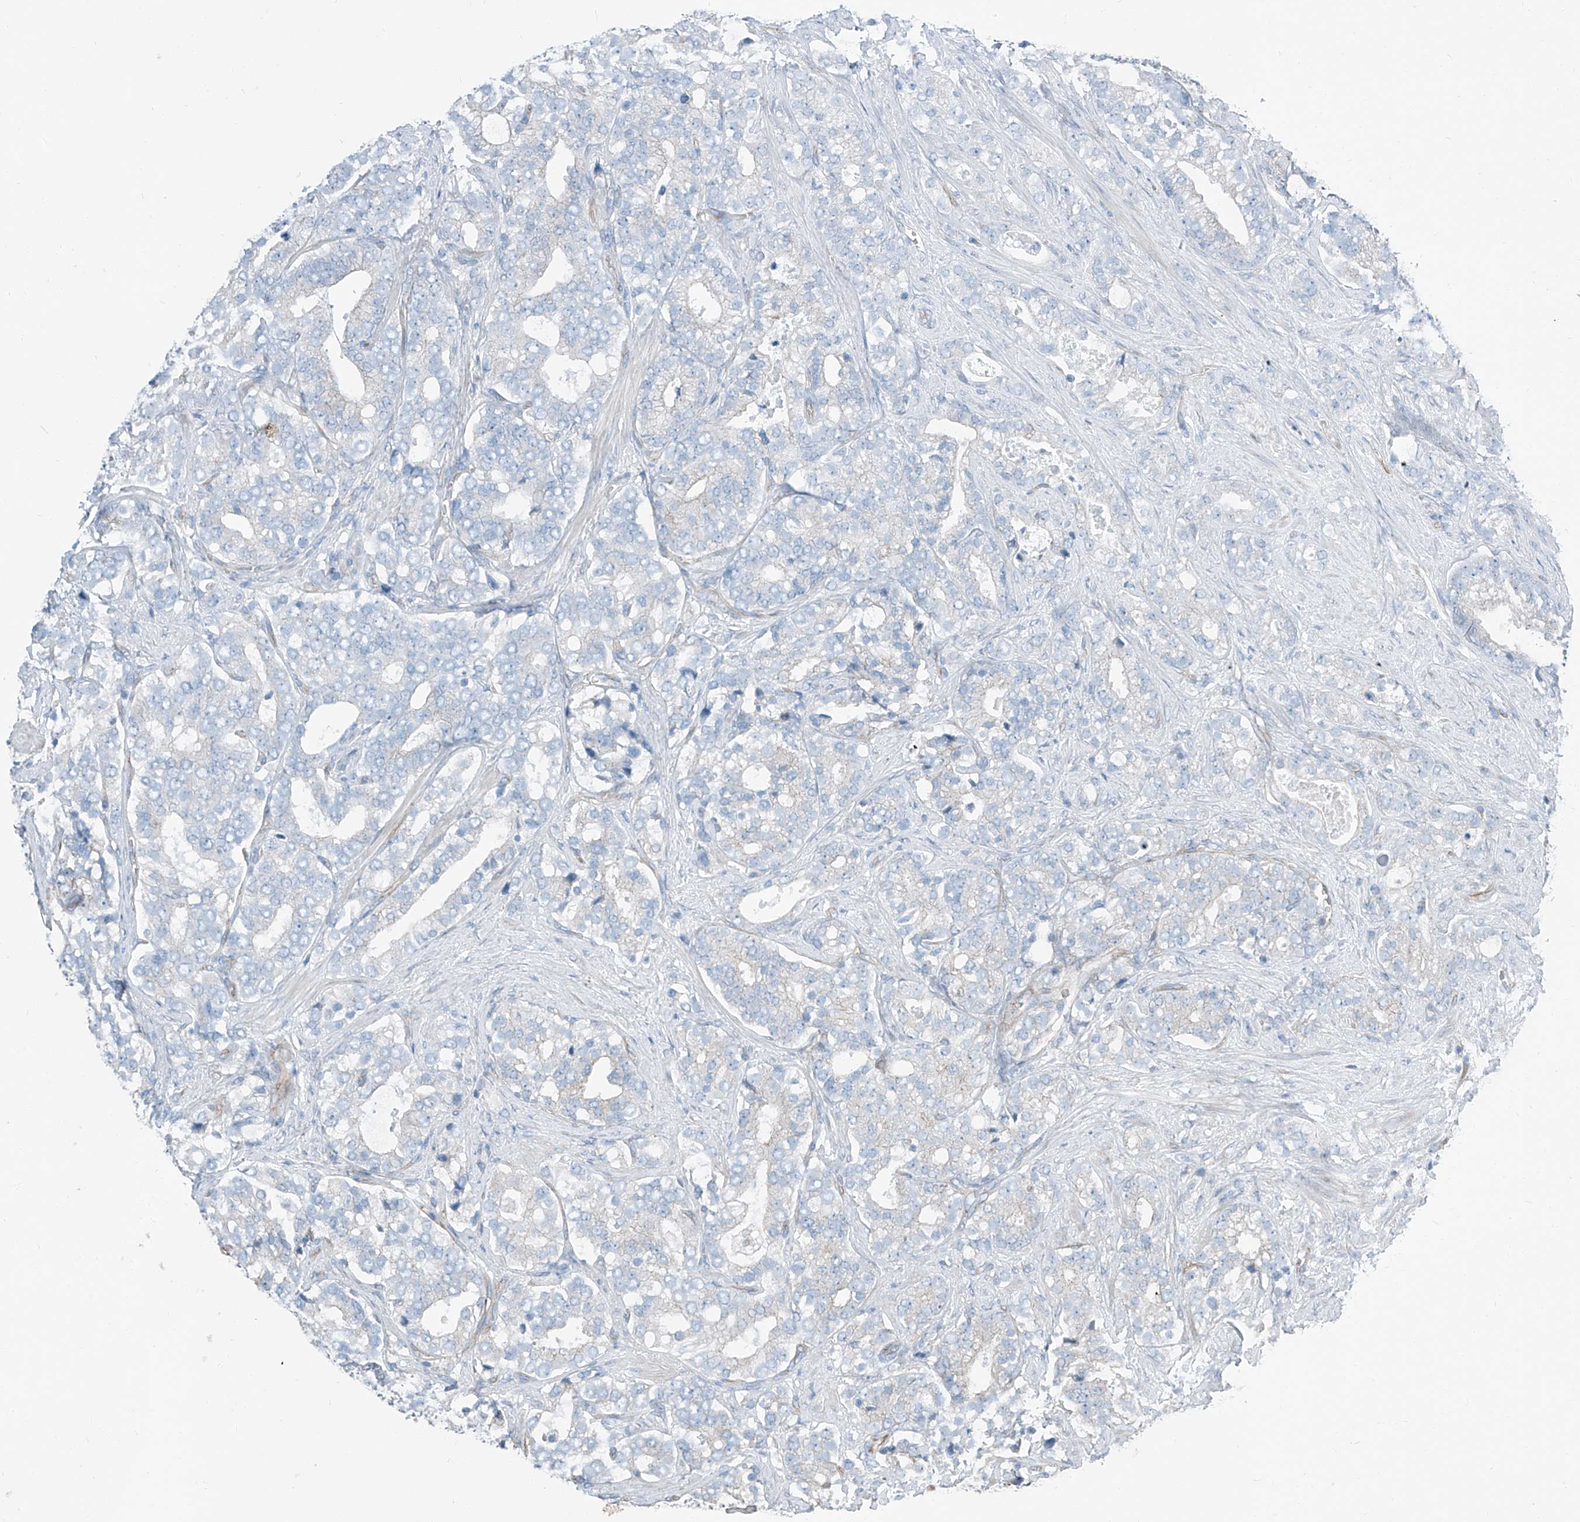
{"staining": {"intensity": "negative", "quantity": "none", "location": "none"}, "tissue": "prostate cancer", "cell_type": "Tumor cells", "image_type": "cancer", "snomed": [{"axis": "morphology", "description": "Adenocarcinoma, High grade"}, {"axis": "topography", "description": "Prostate and seminal vesicle, NOS"}], "caption": "Micrograph shows no protein positivity in tumor cells of adenocarcinoma (high-grade) (prostate) tissue.", "gene": "THEMIS2", "patient": {"sex": "male", "age": 67}}